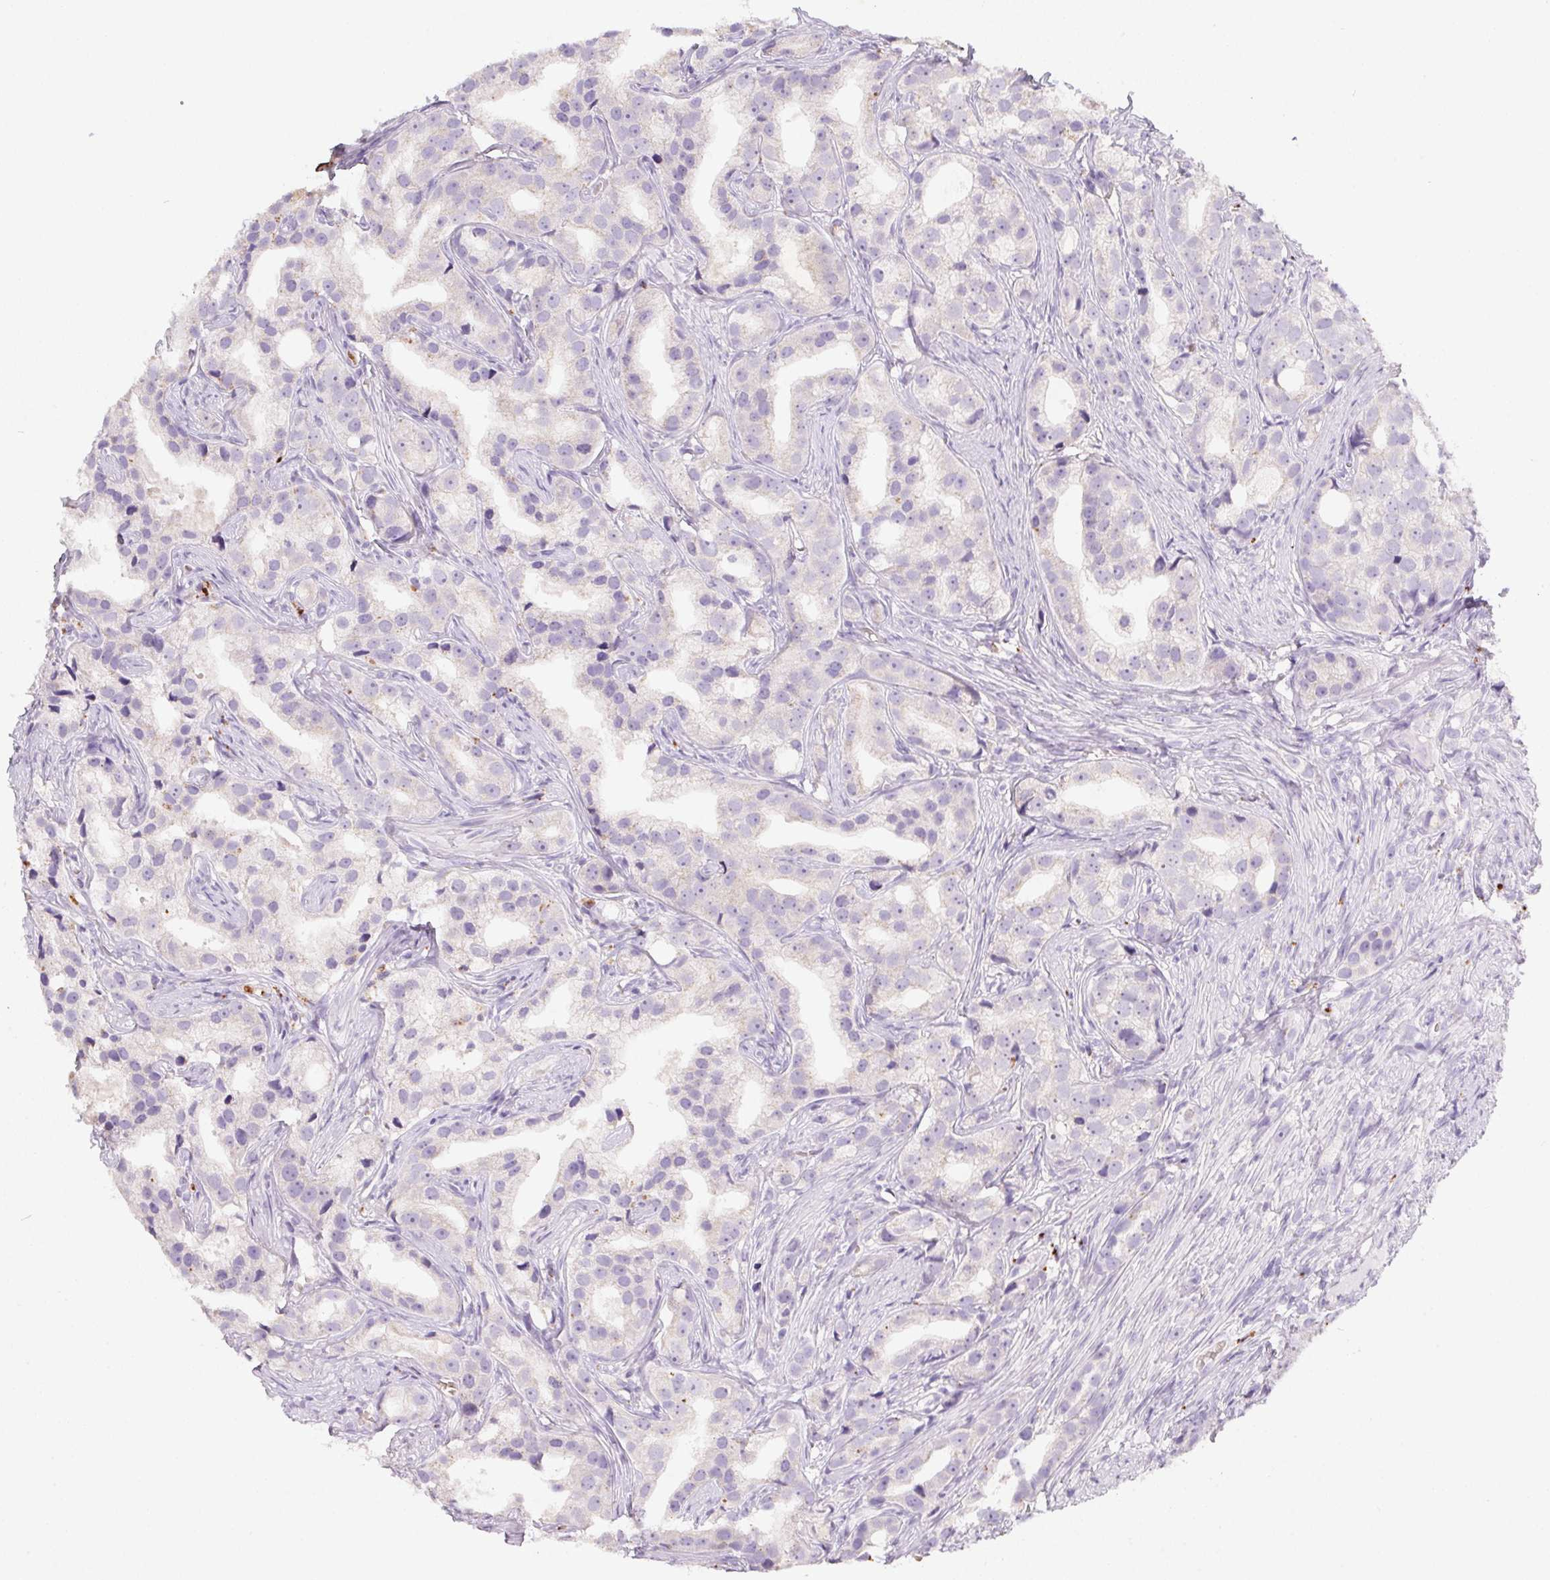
{"staining": {"intensity": "negative", "quantity": "none", "location": "none"}, "tissue": "prostate cancer", "cell_type": "Tumor cells", "image_type": "cancer", "snomed": [{"axis": "morphology", "description": "Adenocarcinoma, High grade"}, {"axis": "topography", "description": "Prostate"}], "caption": "High magnification brightfield microscopy of high-grade adenocarcinoma (prostate) stained with DAB (3,3'-diaminobenzidine) (brown) and counterstained with hematoxylin (blue): tumor cells show no significant expression.", "gene": "DCD", "patient": {"sex": "male", "age": 75}}